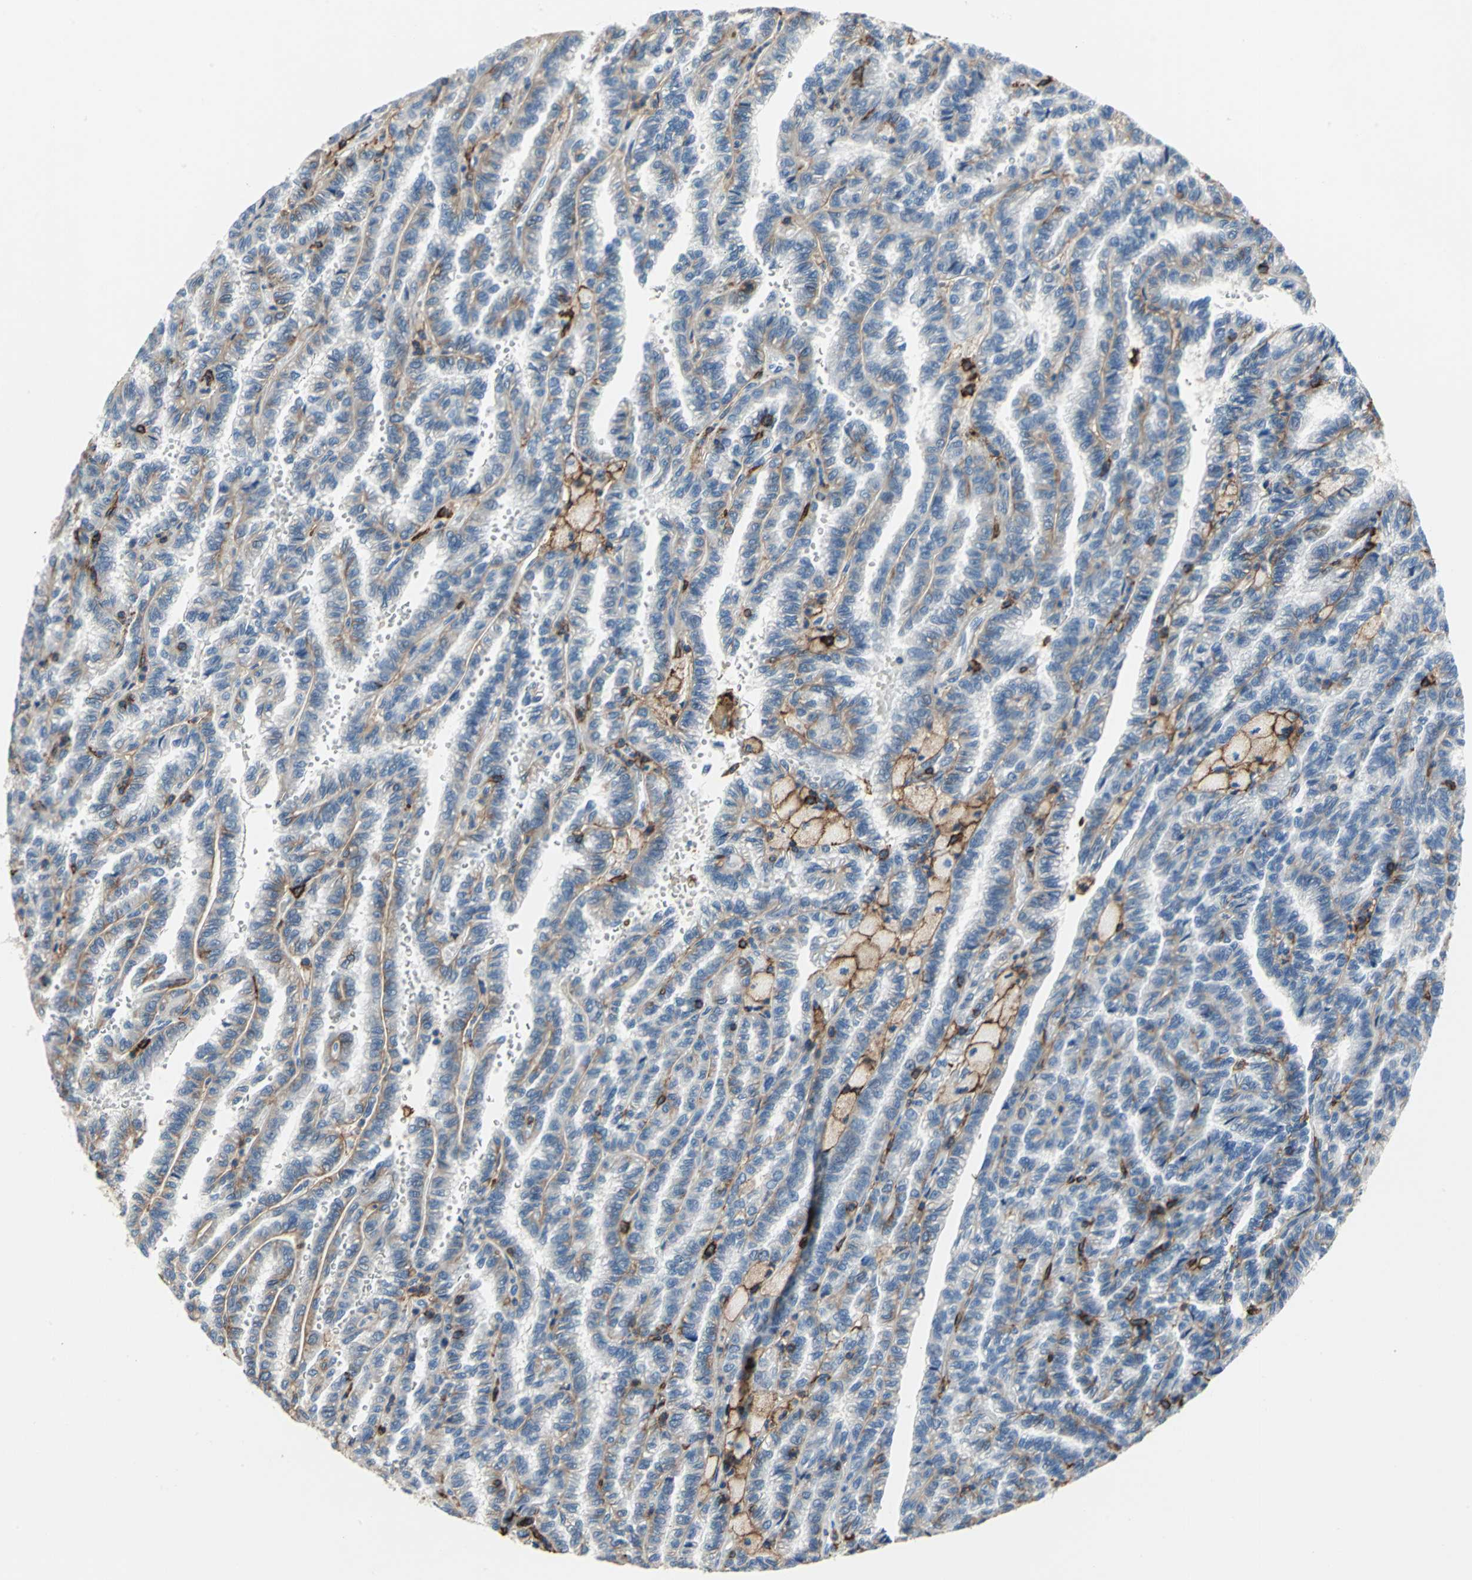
{"staining": {"intensity": "weak", "quantity": "25%-75%", "location": "cytoplasmic/membranous"}, "tissue": "renal cancer", "cell_type": "Tumor cells", "image_type": "cancer", "snomed": [{"axis": "morphology", "description": "Inflammation, NOS"}, {"axis": "morphology", "description": "Adenocarcinoma, NOS"}, {"axis": "topography", "description": "Kidney"}], "caption": "Immunohistochemistry (IHC) of human adenocarcinoma (renal) displays low levels of weak cytoplasmic/membranous staining in approximately 25%-75% of tumor cells.", "gene": "CD44", "patient": {"sex": "male", "age": 68}}